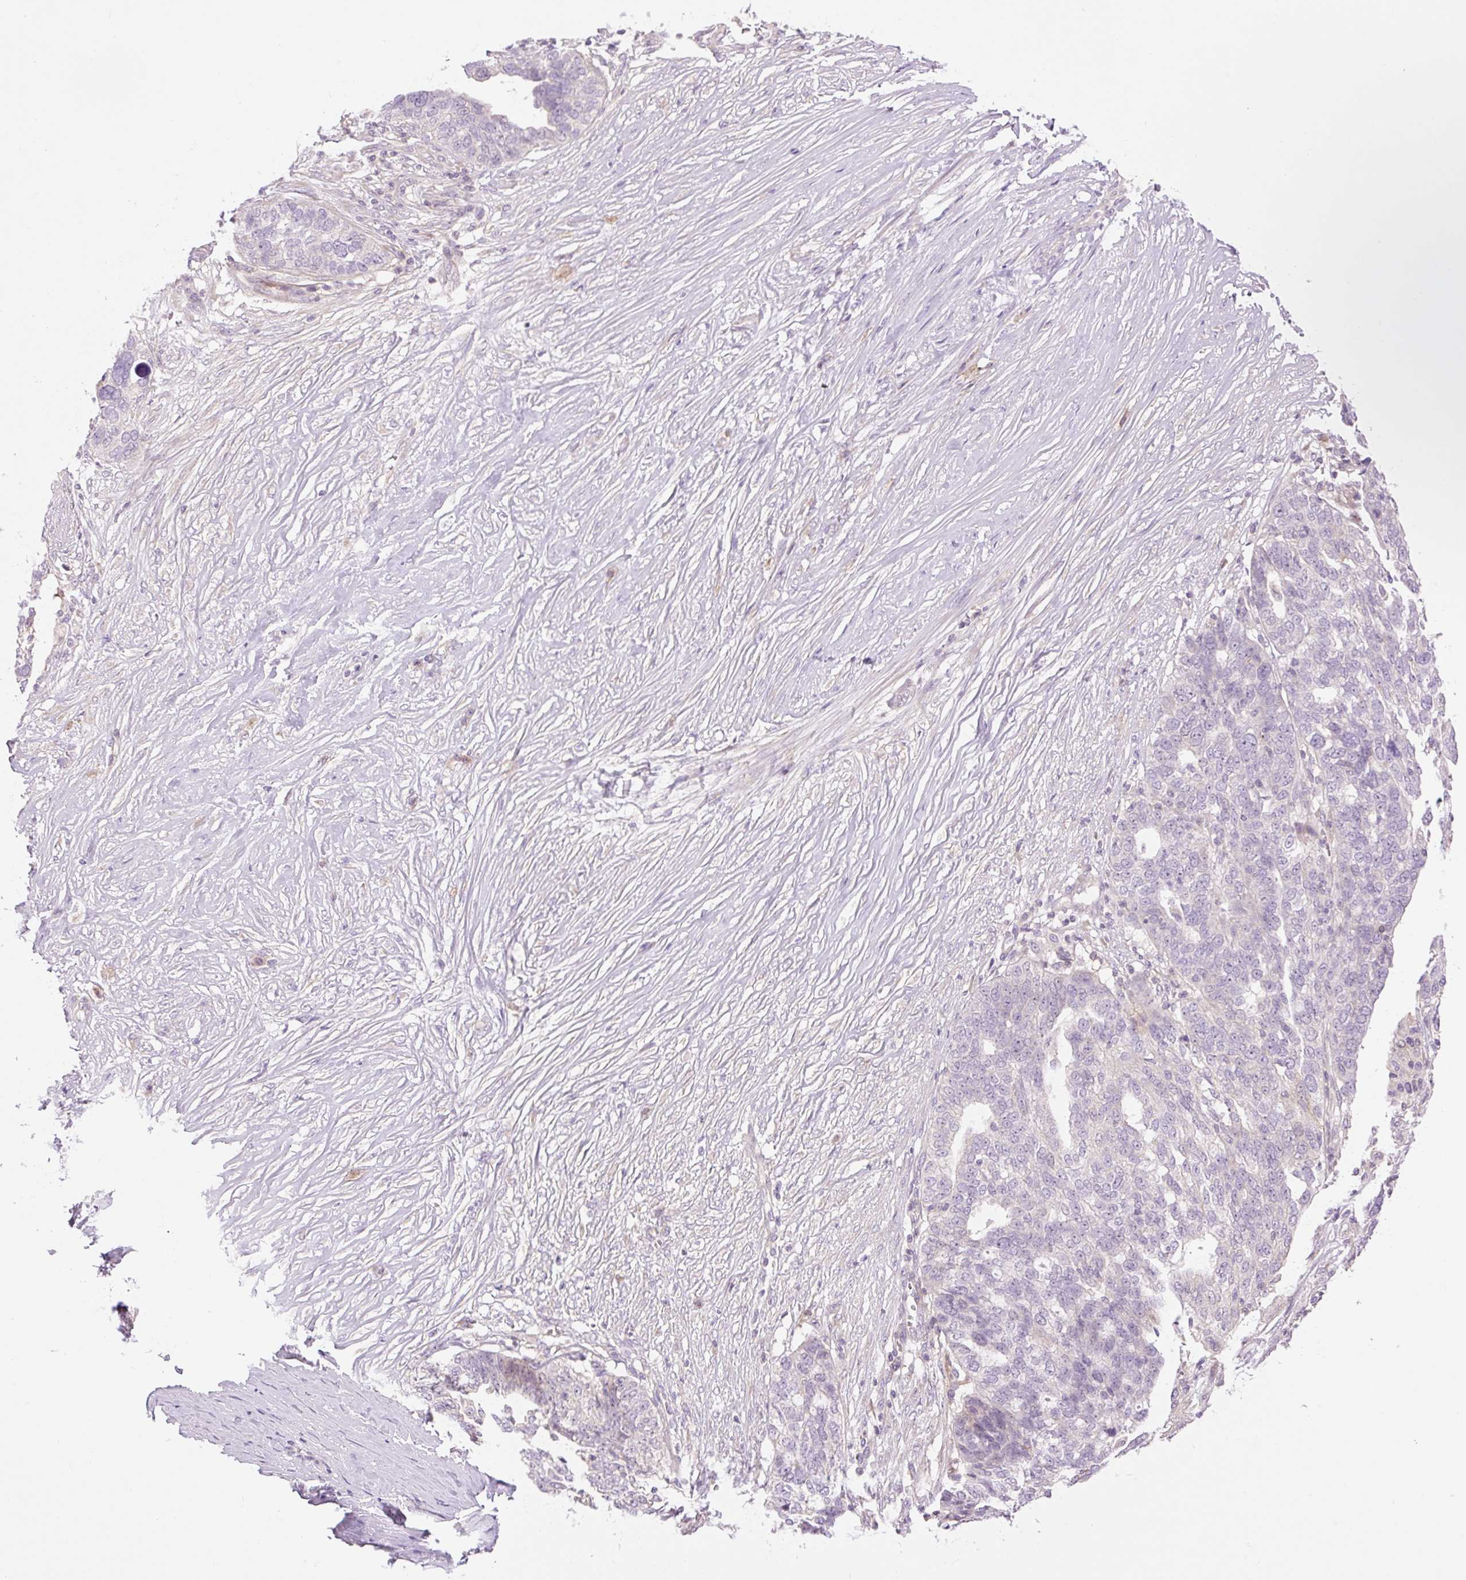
{"staining": {"intensity": "negative", "quantity": "none", "location": "none"}, "tissue": "ovarian cancer", "cell_type": "Tumor cells", "image_type": "cancer", "snomed": [{"axis": "morphology", "description": "Cystadenocarcinoma, serous, NOS"}, {"axis": "topography", "description": "Ovary"}], "caption": "Image shows no significant protein expression in tumor cells of ovarian cancer. (DAB (3,3'-diaminobenzidine) IHC, high magnification).", "gene": "GRID2", "patient": {"sex": "female", "age": 59}}